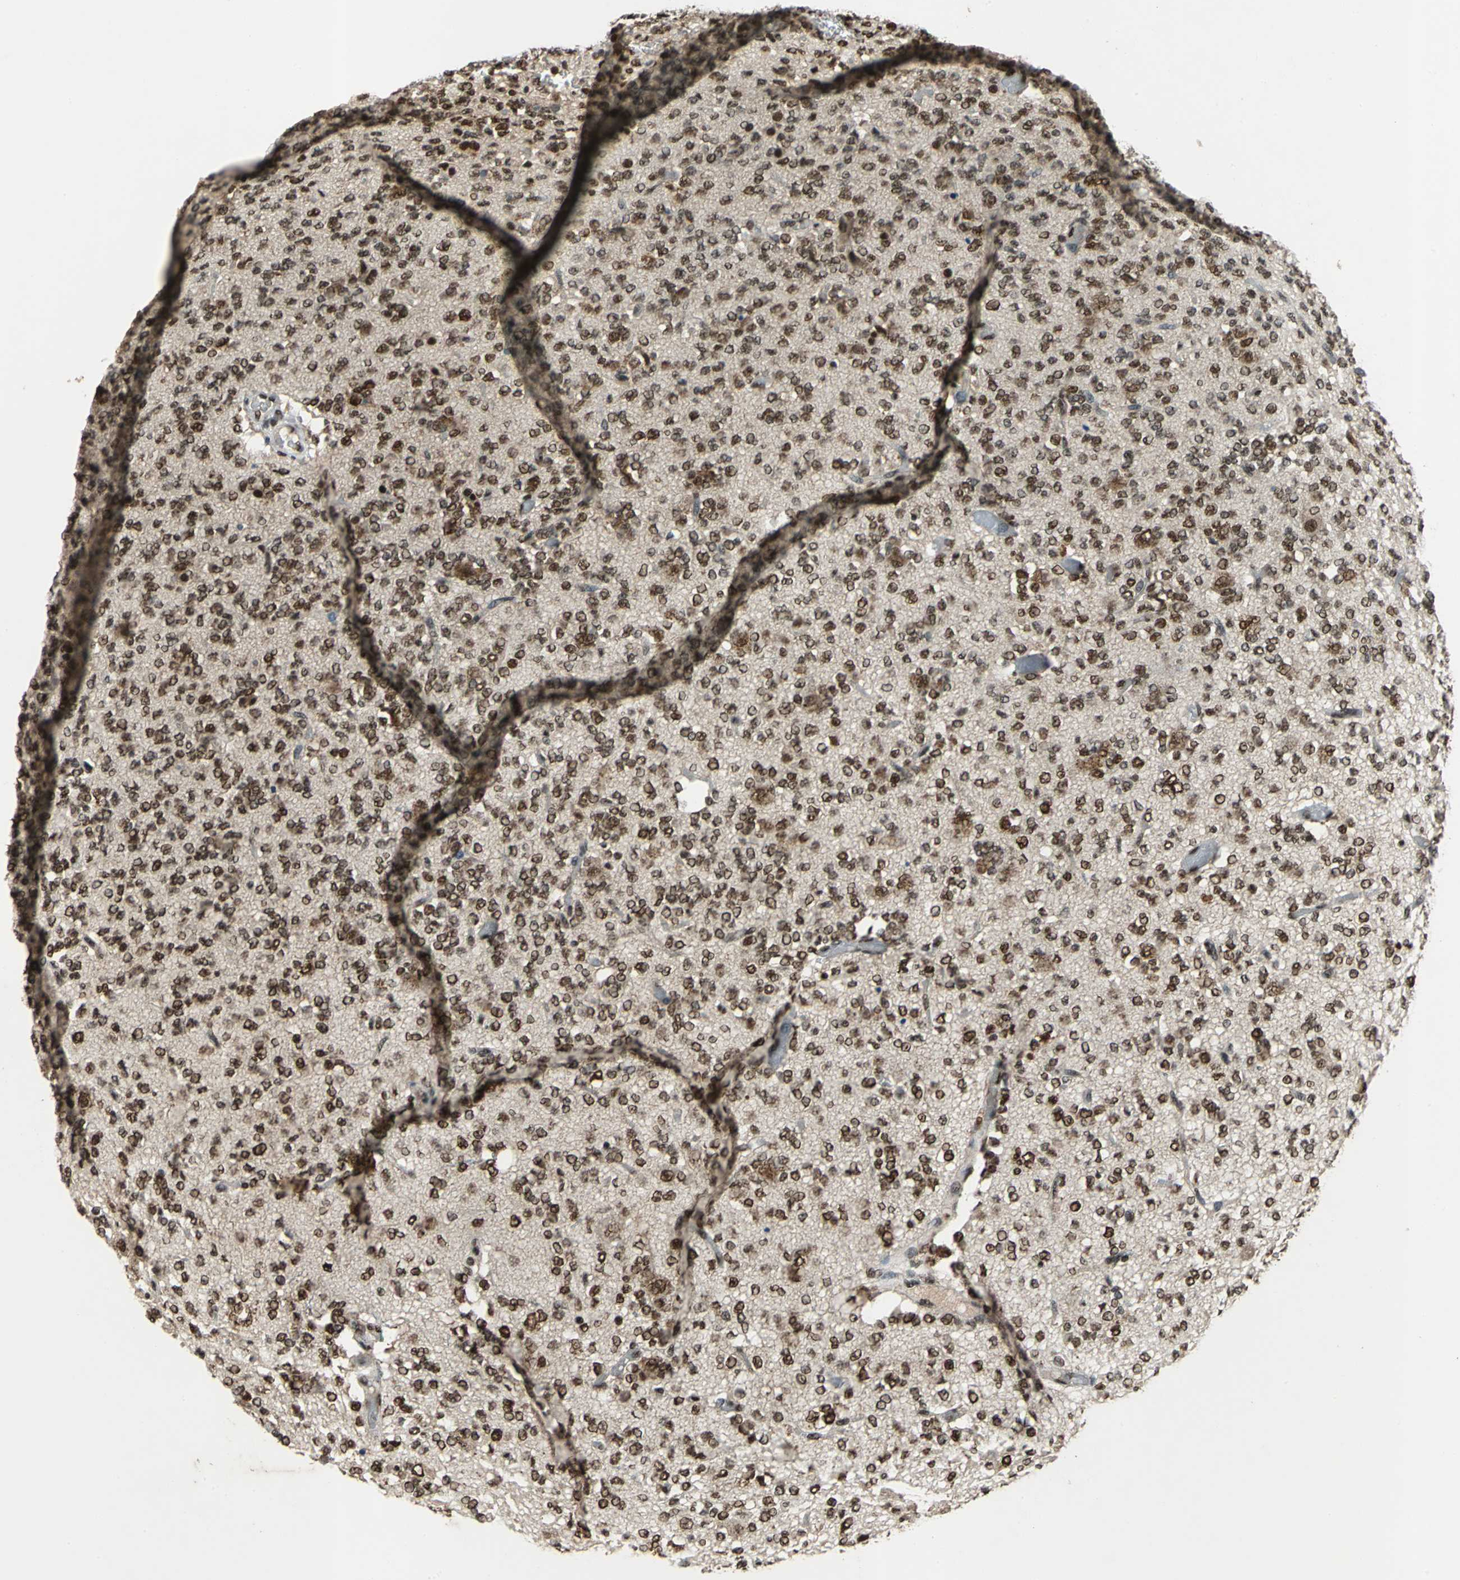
{"staining": {"intensity": "strong", "quantity": ">75%", "location": "nuclear"}, "tissue": "glioma", "cell_type": "Tumor cells", "image_type": "cancer", "snomed": [{"axis": "morphology", "description": "Glioma, malignant, Low grade"}, {"axis": "topography", "description": "Brain"}], "caption": "Immunohistochemistry histopathology image of glioma stained for a protein (brown), which displays high levels of strong nuclear positivity in approximately >75% of tumor cells.", "gene": "MTA2", "patient": {"sex": "male", "age": 38}}